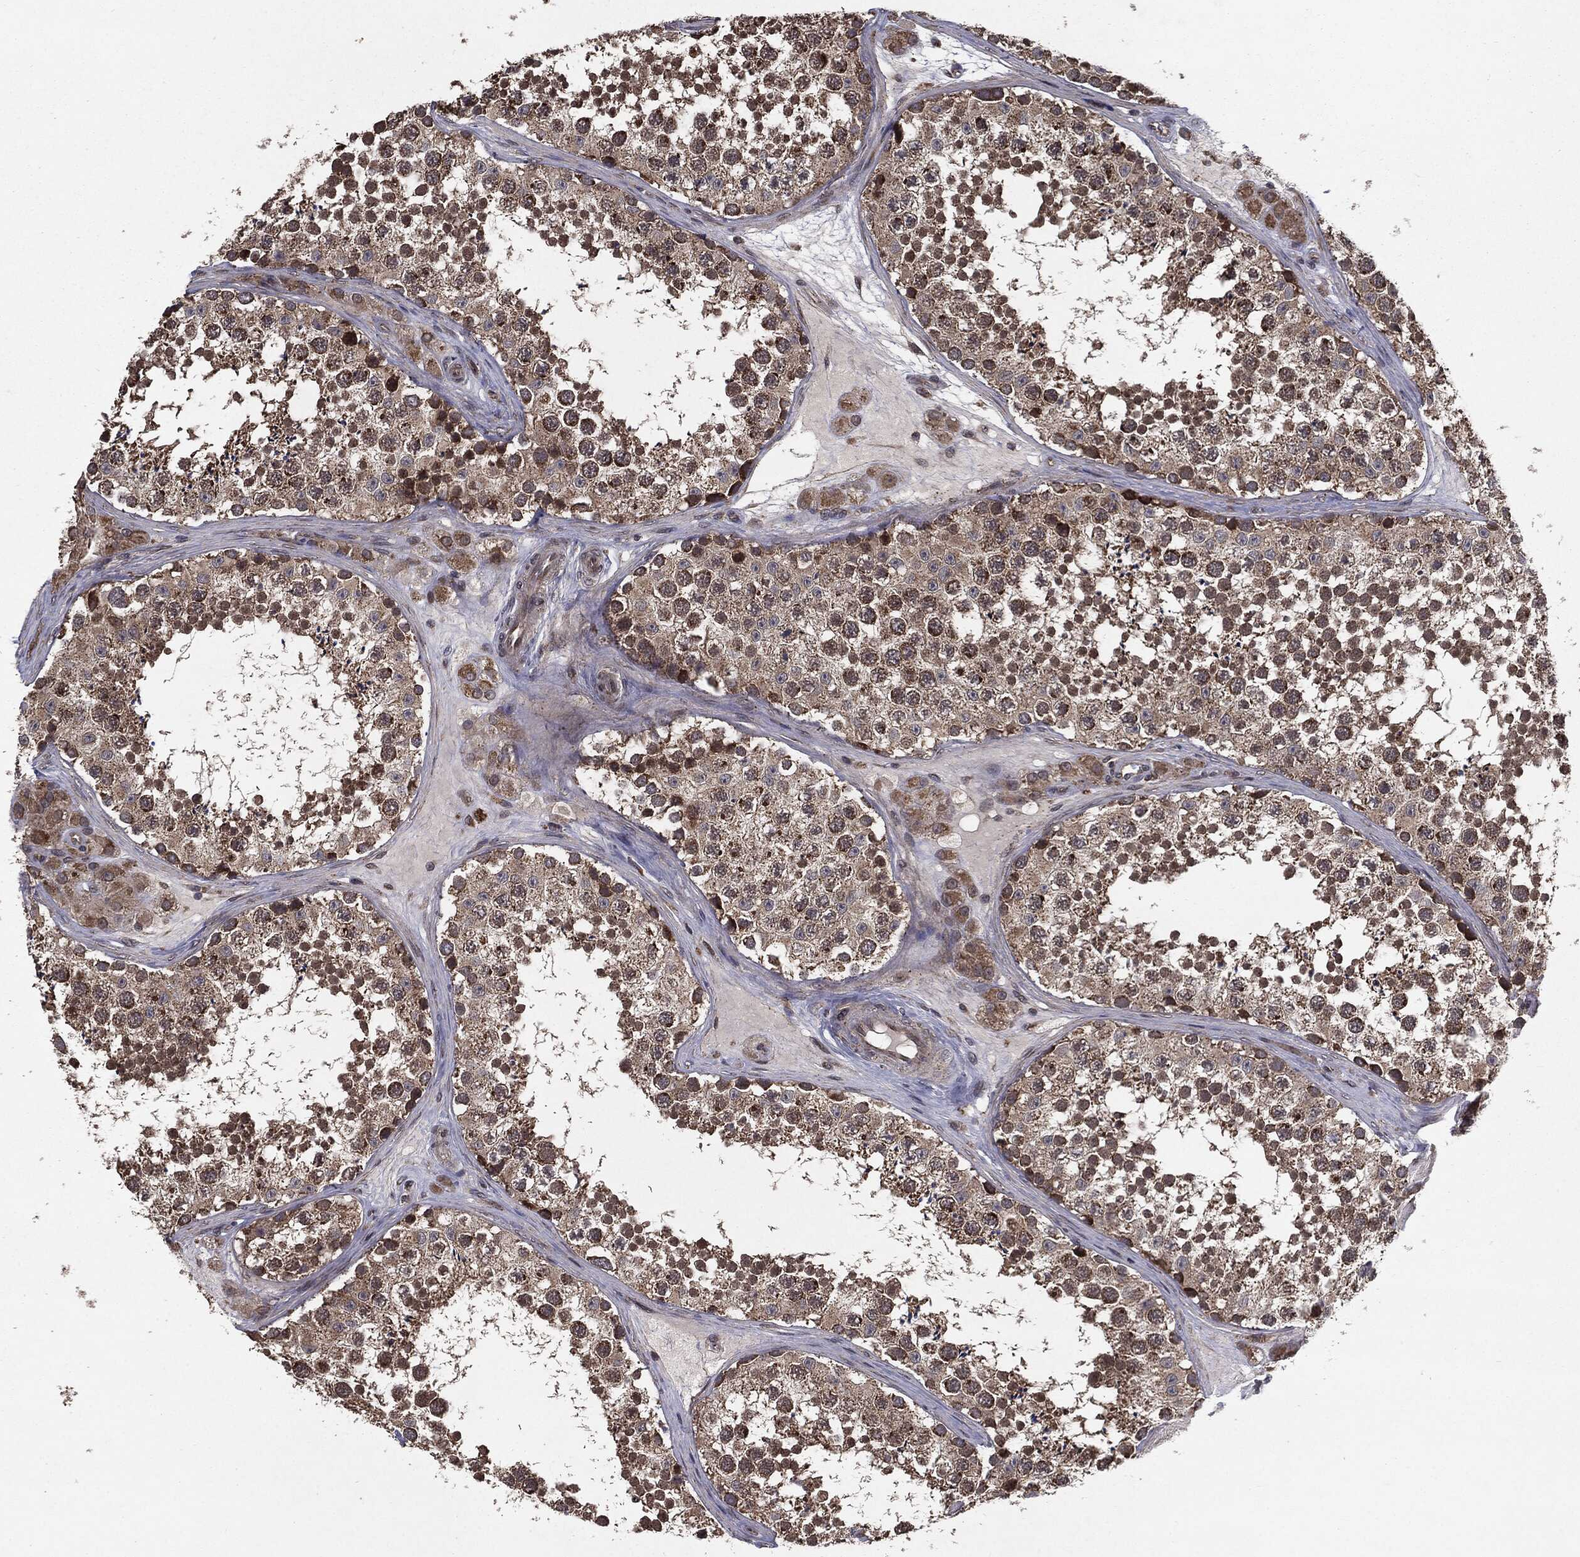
{"staining": {"intensity": "strong", "quantity": "25%-75%", "location": "cytoplasmic/membranous"}, "tissue": "testis", "cell_type": "Cells in seminiferous ducts", "image_type": "normal", "snomed": [{"axis": "morphology", "description": "Normal tissue, NOS"}, {"axis": "topography", "description": "Testis"}], "caption": "Unremarkable testis reveals strong cytoplasmic/membranous expression in approximately 25%-75% of cells in seminiferous ducts (Brightfield microscopy of DAB IHC at high magnification)..", "gene": "HDAC5", "patient": {"sex": "male", "age": 41}}